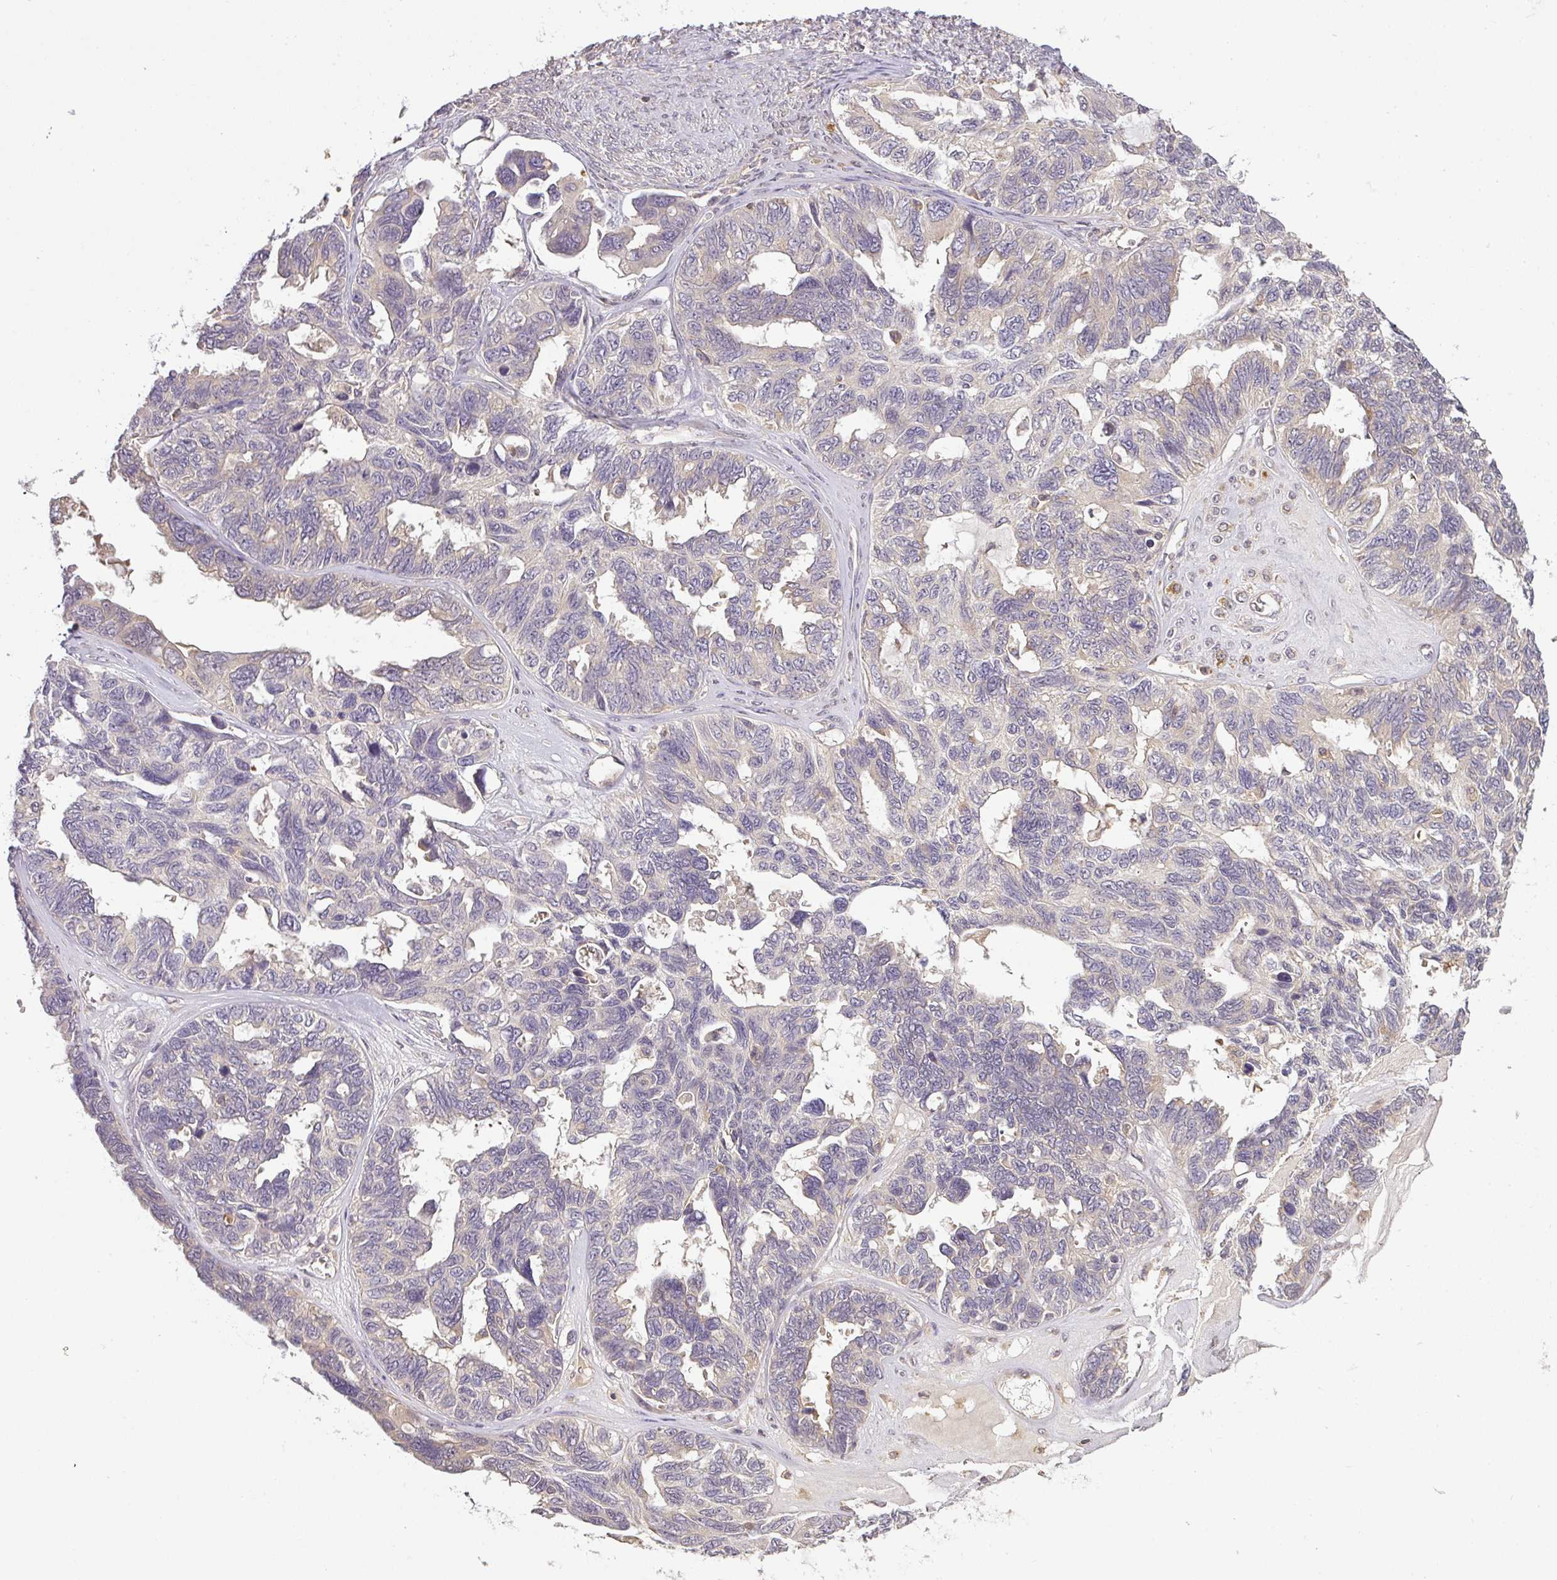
{"staining": {"intensity": "negative", "quantity": "none", "location": "none"}, "tissue": "ovarian cancer", "cell_type": "Tumor cells", "image_type": "cancer", "snomed": [{"axis": "morphology", "description": "Cystadenocarcinoma, serous, NOS"}, {"axis": "topography", "description": "Ovary"}], "caption": "An immunohistochemistry photomicrograph of serous cystadenocarcinoma (ovarian) is shown. There is no staining in tumor cells of serous cystadenocarcinoma (ovarian). The staining was performed using DAB to visualize the protein expression in brown, while the nuclei were stained in blue with hematoxylin (Magnification: 20x).", "gene": "TCL1B", "patient": {"sex": "female", "age": 79}}